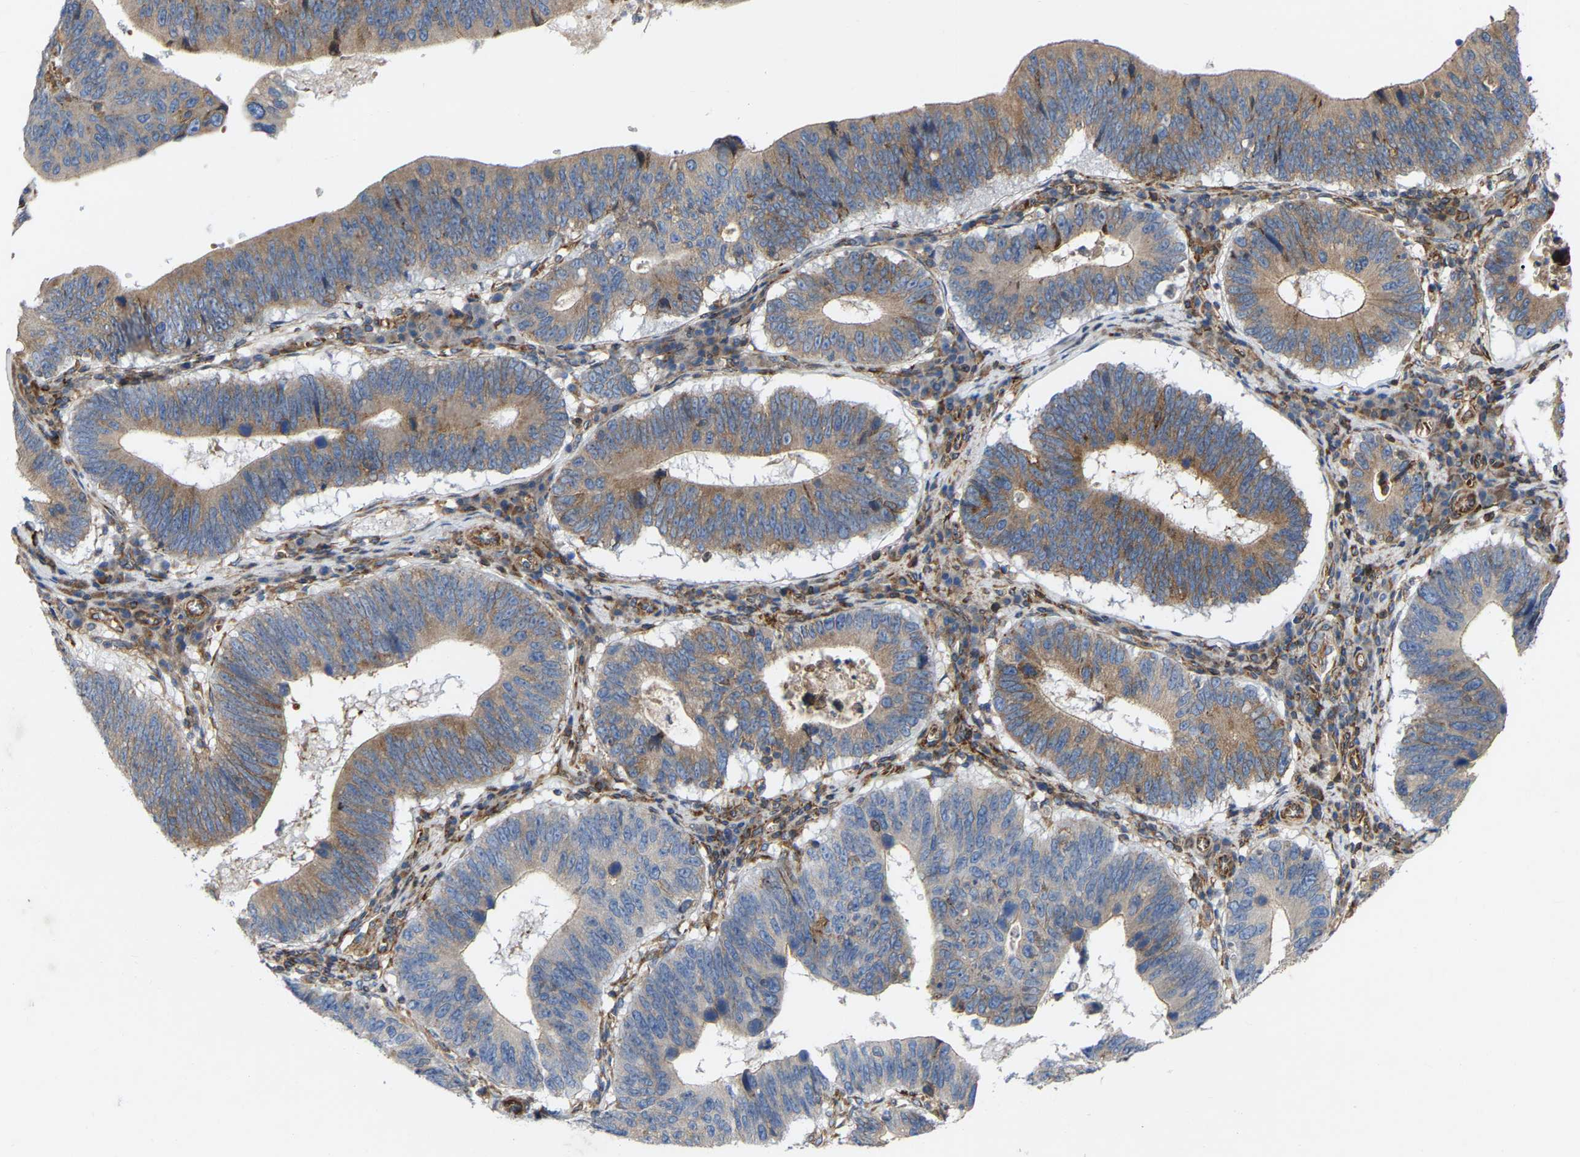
{"staining": {"intensity": "moderate", "quantity": "25%-75%", "location": "cytoplasmic/membranous"}, "tissue": "stomach cancer", "cell_type": "Tumor cells", "image_type": "cancer", "snomed": [{"axis": "morphology", "description": "Adenocarcinoma, NOS"}, {"axis": "topography", "description": "Stomach"}], "caption": "Immunohistochemistry (IHC) photomicrograph of neoplastic tissue: stomach cancer (adenocarcinoma) stained using IHC exhibits medium levels of moderate protein expression localized specifically in the cytoplasmic/membranous of tumor cells, appearing as a cytoplasmic/membranous brown color.", "gene": "TOR1B", "patient": {"sex": "male", "age": 59}}